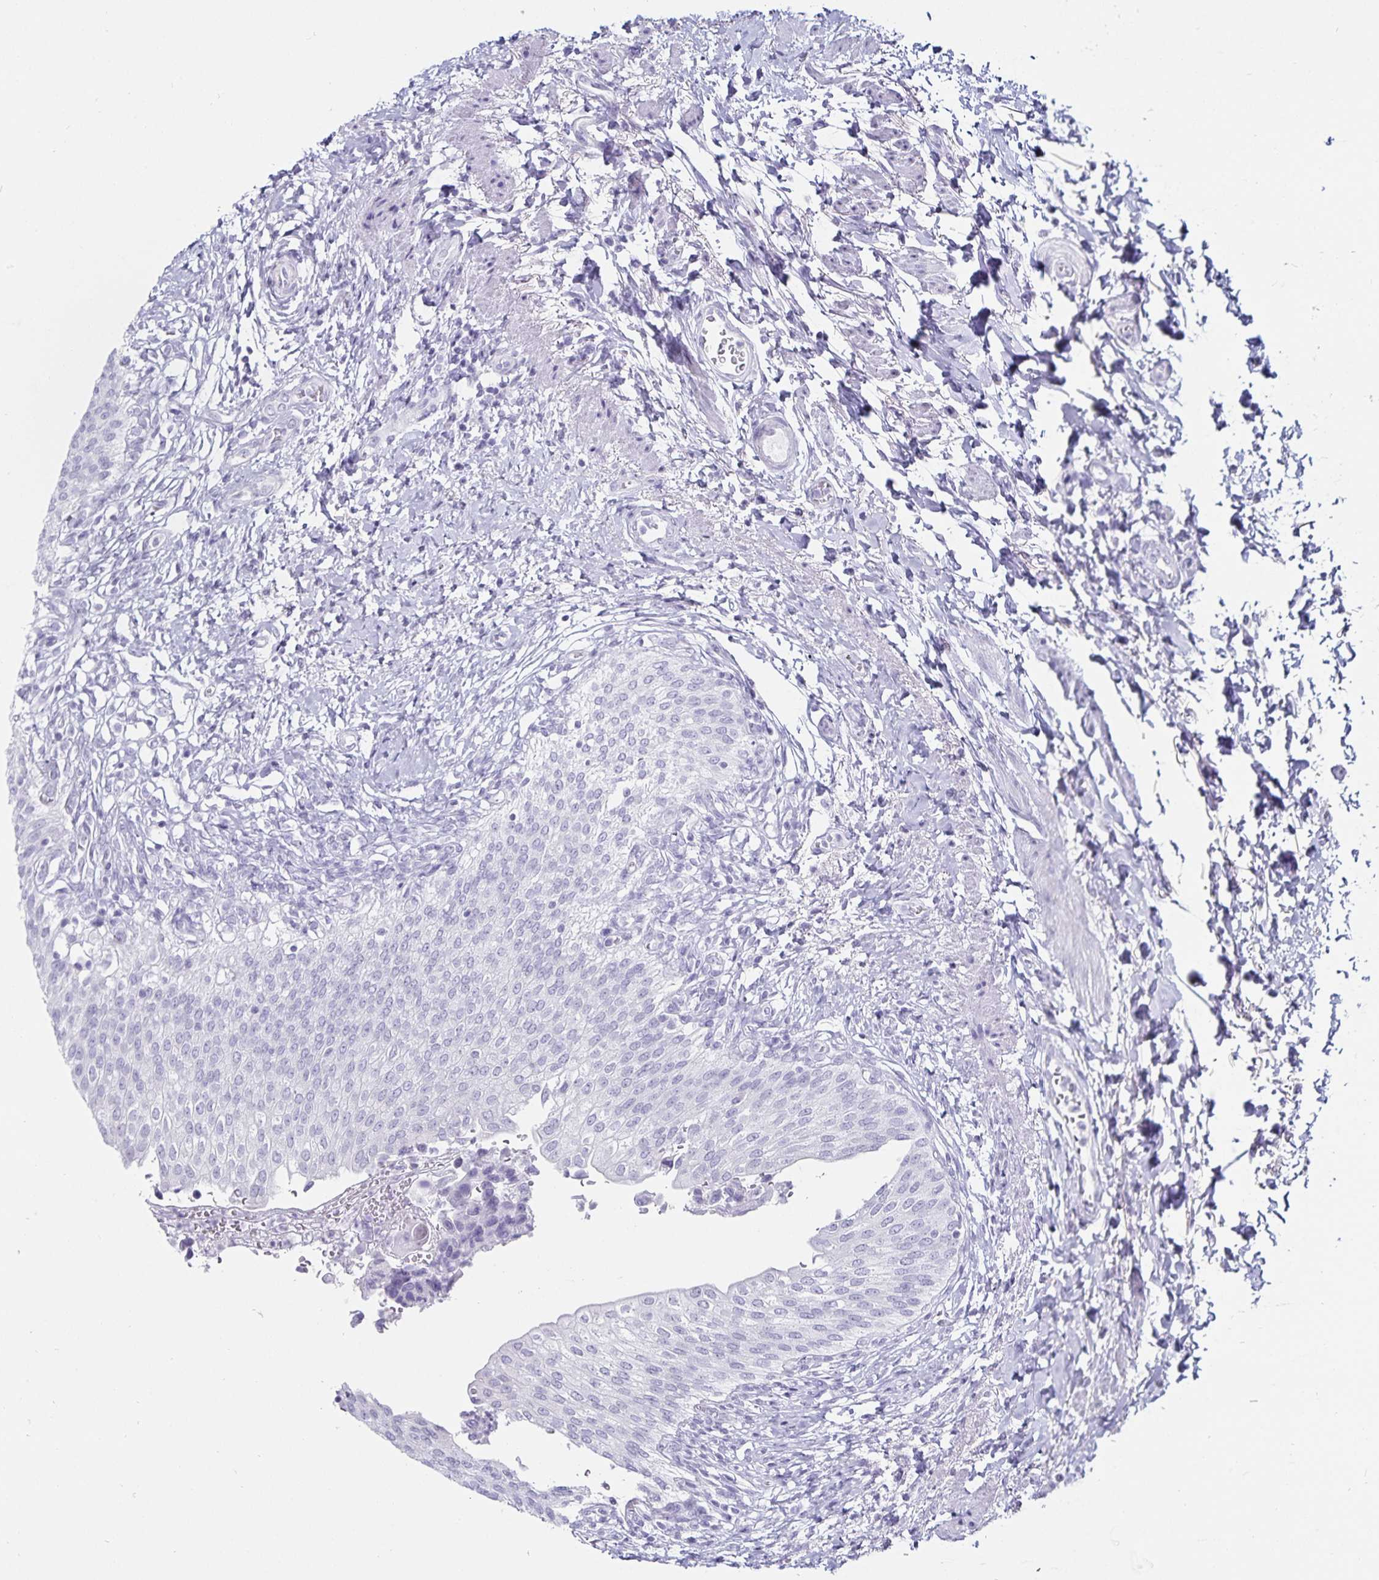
{"staining": {"intensity": "negative", "quantity": "none", "location": "none"}, "tissue": "urinary bladder", "cell_type": "Urothelial cells", "image_type": "normal", "snomed": [{"axis": "morphology", "description": "Normal tissue, NOS"}, {"axis": "topography", "description": "Urinary bladder"}, {"axis": "topography", "description": "Peripheral nerve tissue"}], "caption": "A micrograph of urinary bladder stained for a protein reveals no brown staining in urothelial cells. (DAB immunohistochemistry, high magnification).", "gene": "DEFA6", "patient": {"sex": "female", "age": 60}}